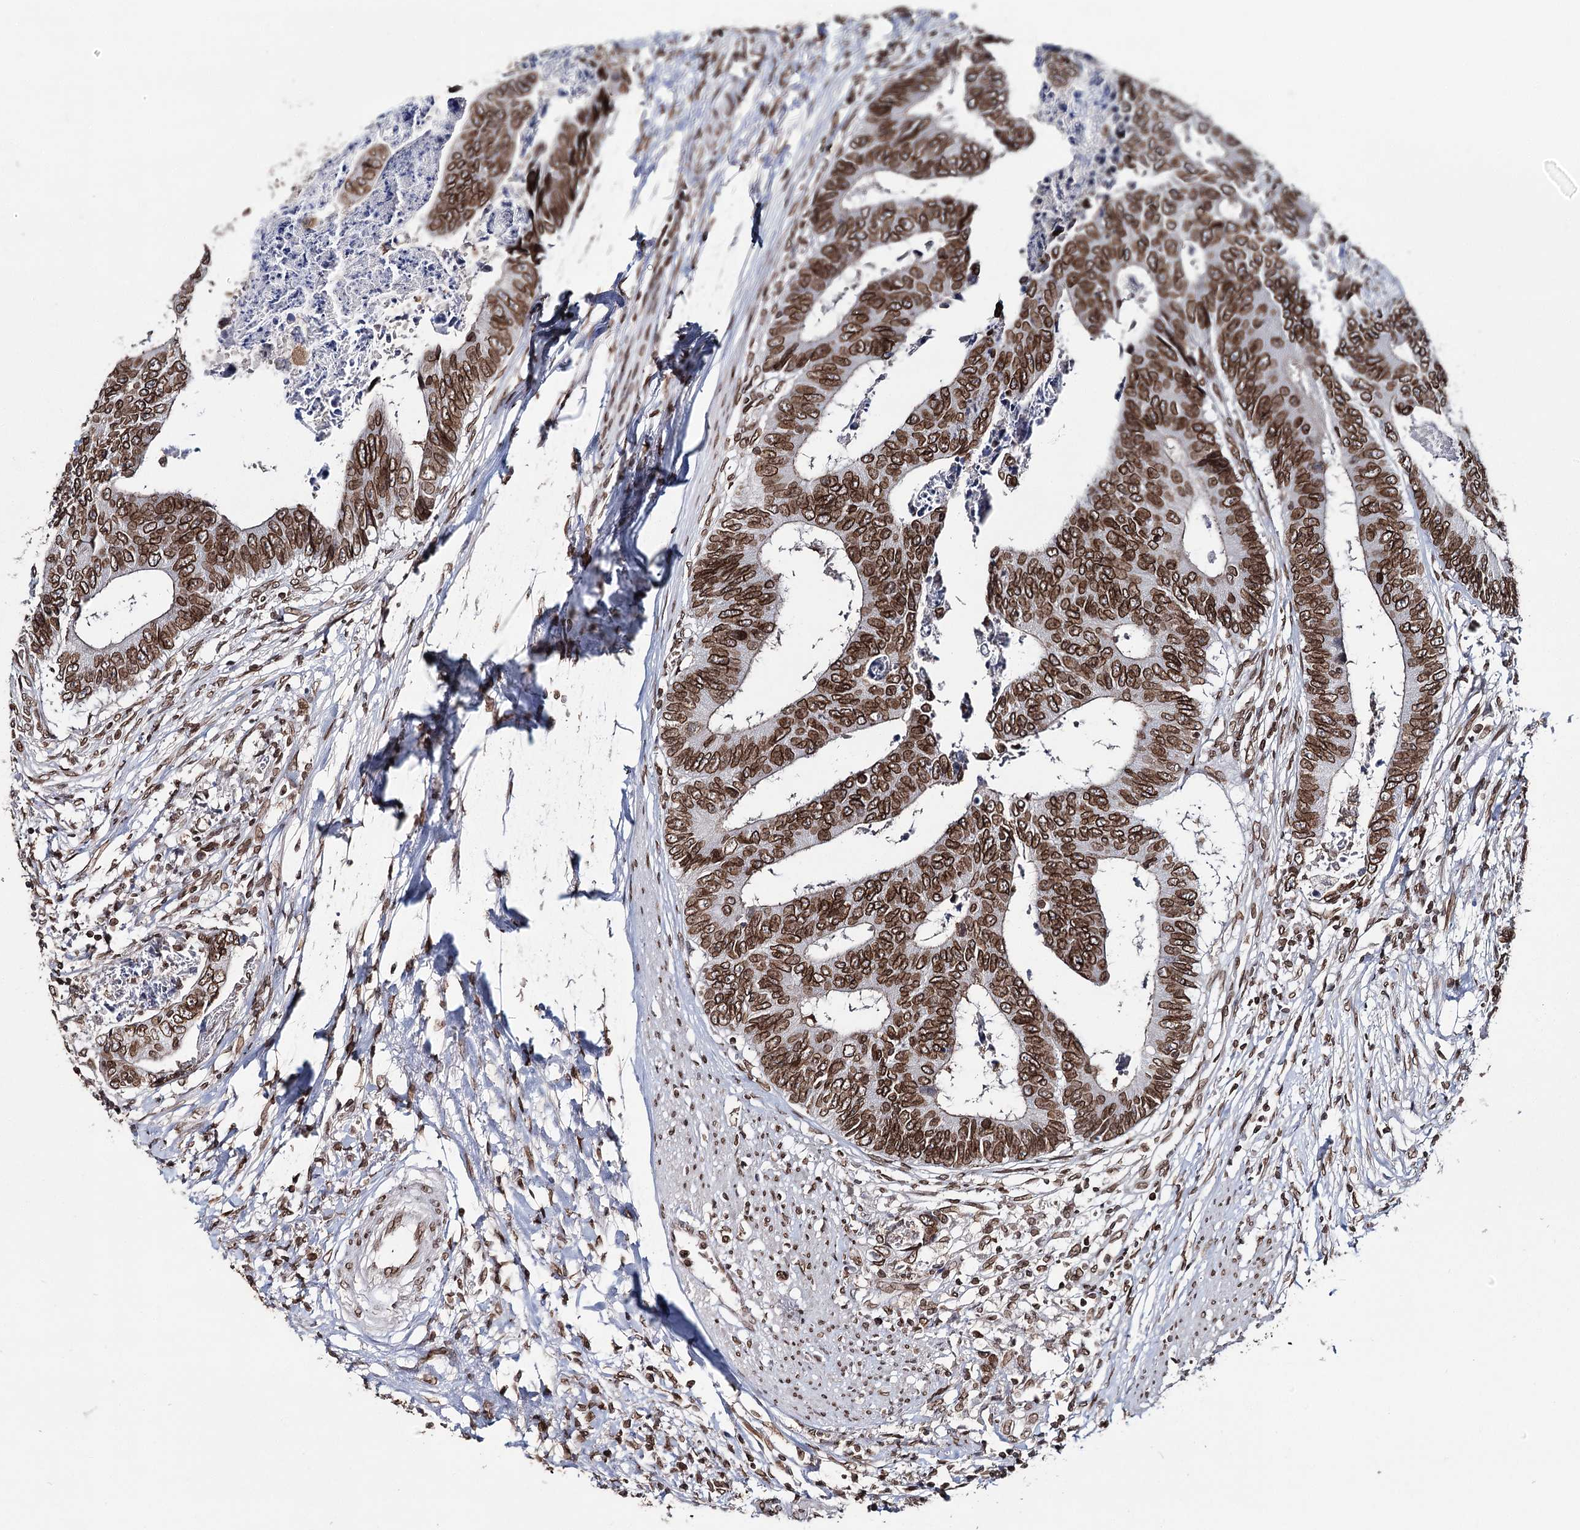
{"staining": {"intensity": "strong", "quantity": ">75%", "location": "cytoplasmic/membranous,nuclear"}, "tissue": "colorectal cancer", "cell_type": "Tumor cells", "image_type": "cancer", "snomed": [{"axis": "morphology", "description": "Adenocarcinoma, NOS"}, {"axis": "topography", "description": "Rectum"}], "caption": "Colorectal cancer (adenocarcinoma) tissue demonstrates strong cytoplasmic/membranous and nuclear staining in approximately >75% of tumor cells, visualized by immunohistochemistry.", "gene": "KIAA0930", "patient": {"sex": "male", "age": 84}}